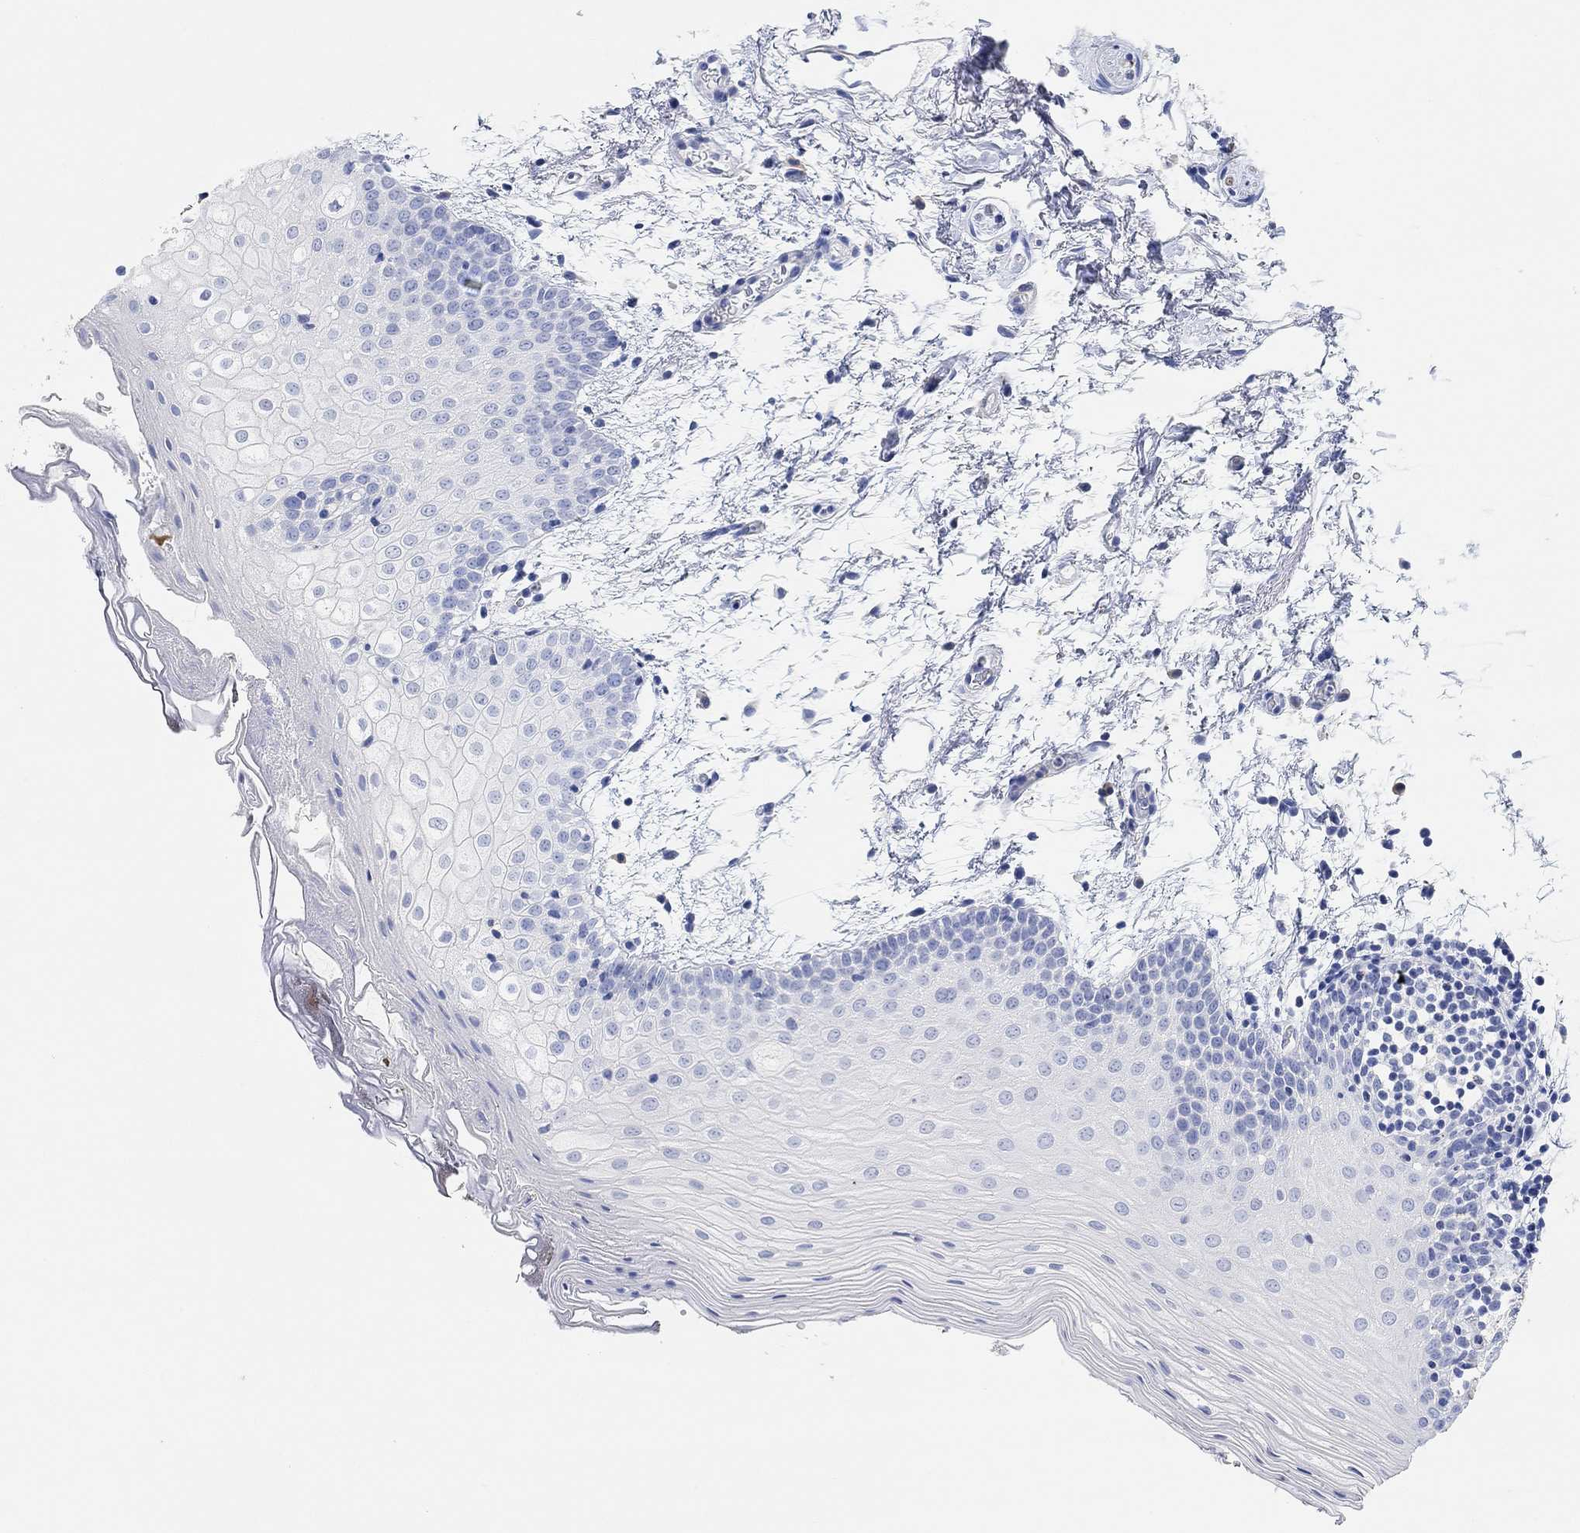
{"staining": {"intensity": "negative", "quantity": "none", "location": "none"}, "tissue": "oral mucosa", "cell_type": "Squamous epithelial cells", "image_type": "normal", "snomed": [{"axis": "morphology", "description": "Normal tissue, NOS"}, {"axis": "topography", "description": "Oral tissue"}, {"axis": "topography", "description": "Tounge, NOS"}], "caption": "Immunohistochemistry photomicrograph of unremarkable oral mucosa: human oral mucosa stained with DAB (3,3'-diaminobenzidine) shows no significant protein expression in squamous epithelial cells.", "gene": "VAT1L", "patient": {"sex": "female", "age": 86}}